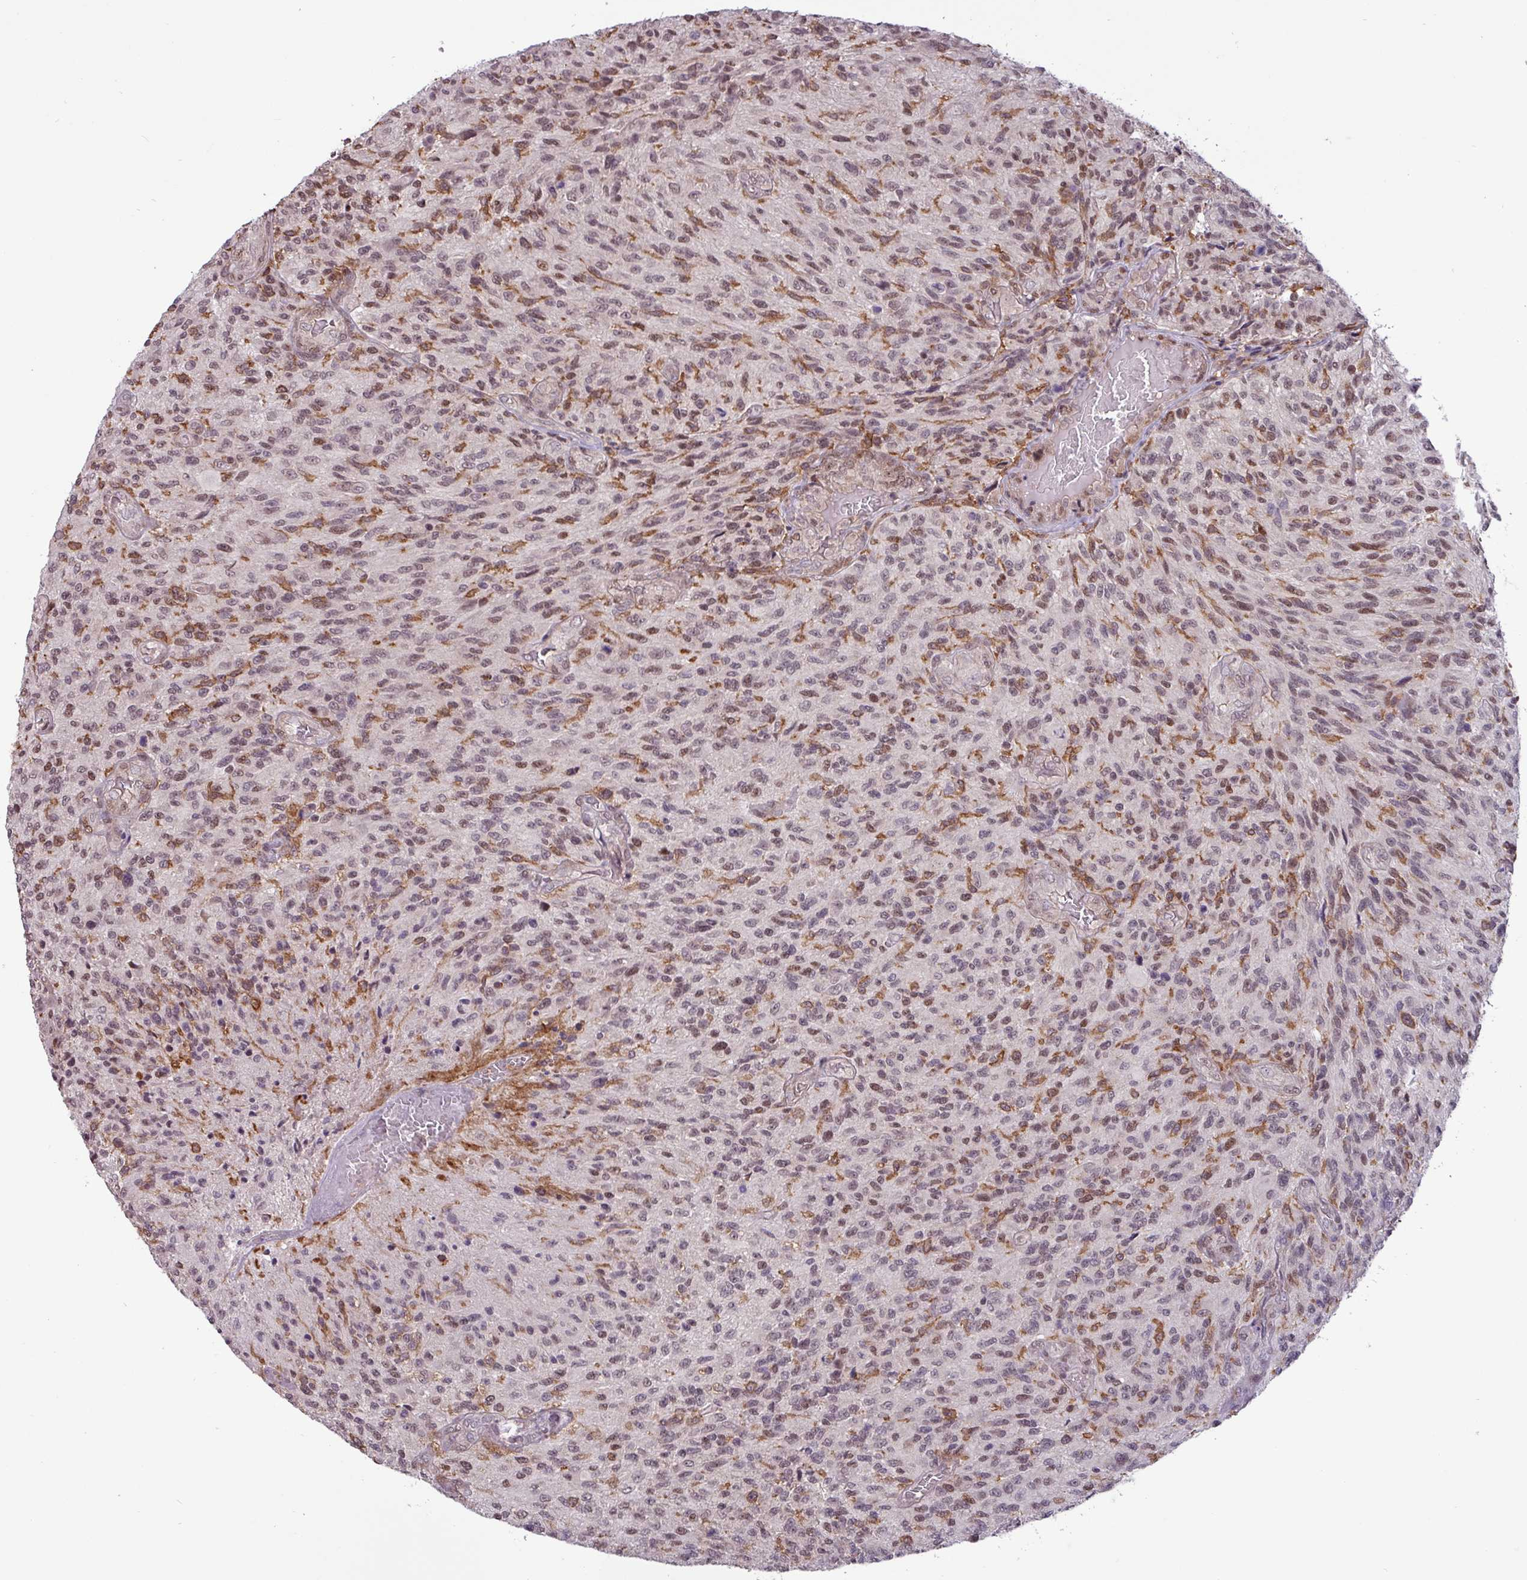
{"staining": {"intensity": "moderate", "quantity": "25%-75%", "location": "nuclear"}, "tissue": "glioma", "cell_type": "Tumor cells", "image_type": "cancer", "snomed": [{"axis": "morphology", "description": "Normal tissue, NOS"}, {"axis": "morphology", "description": "Glioma, malignant, High grade"}, {"axis": "topography", "description": "Cerebral cortex"}], "caption": "A micrograph of human malignant glioma (high-grade) stained for a protein shows moderate nuclear brown staining in tumor cells.", "gene": "PRRX1", "patient": {"sex": "male", "age": 56}}